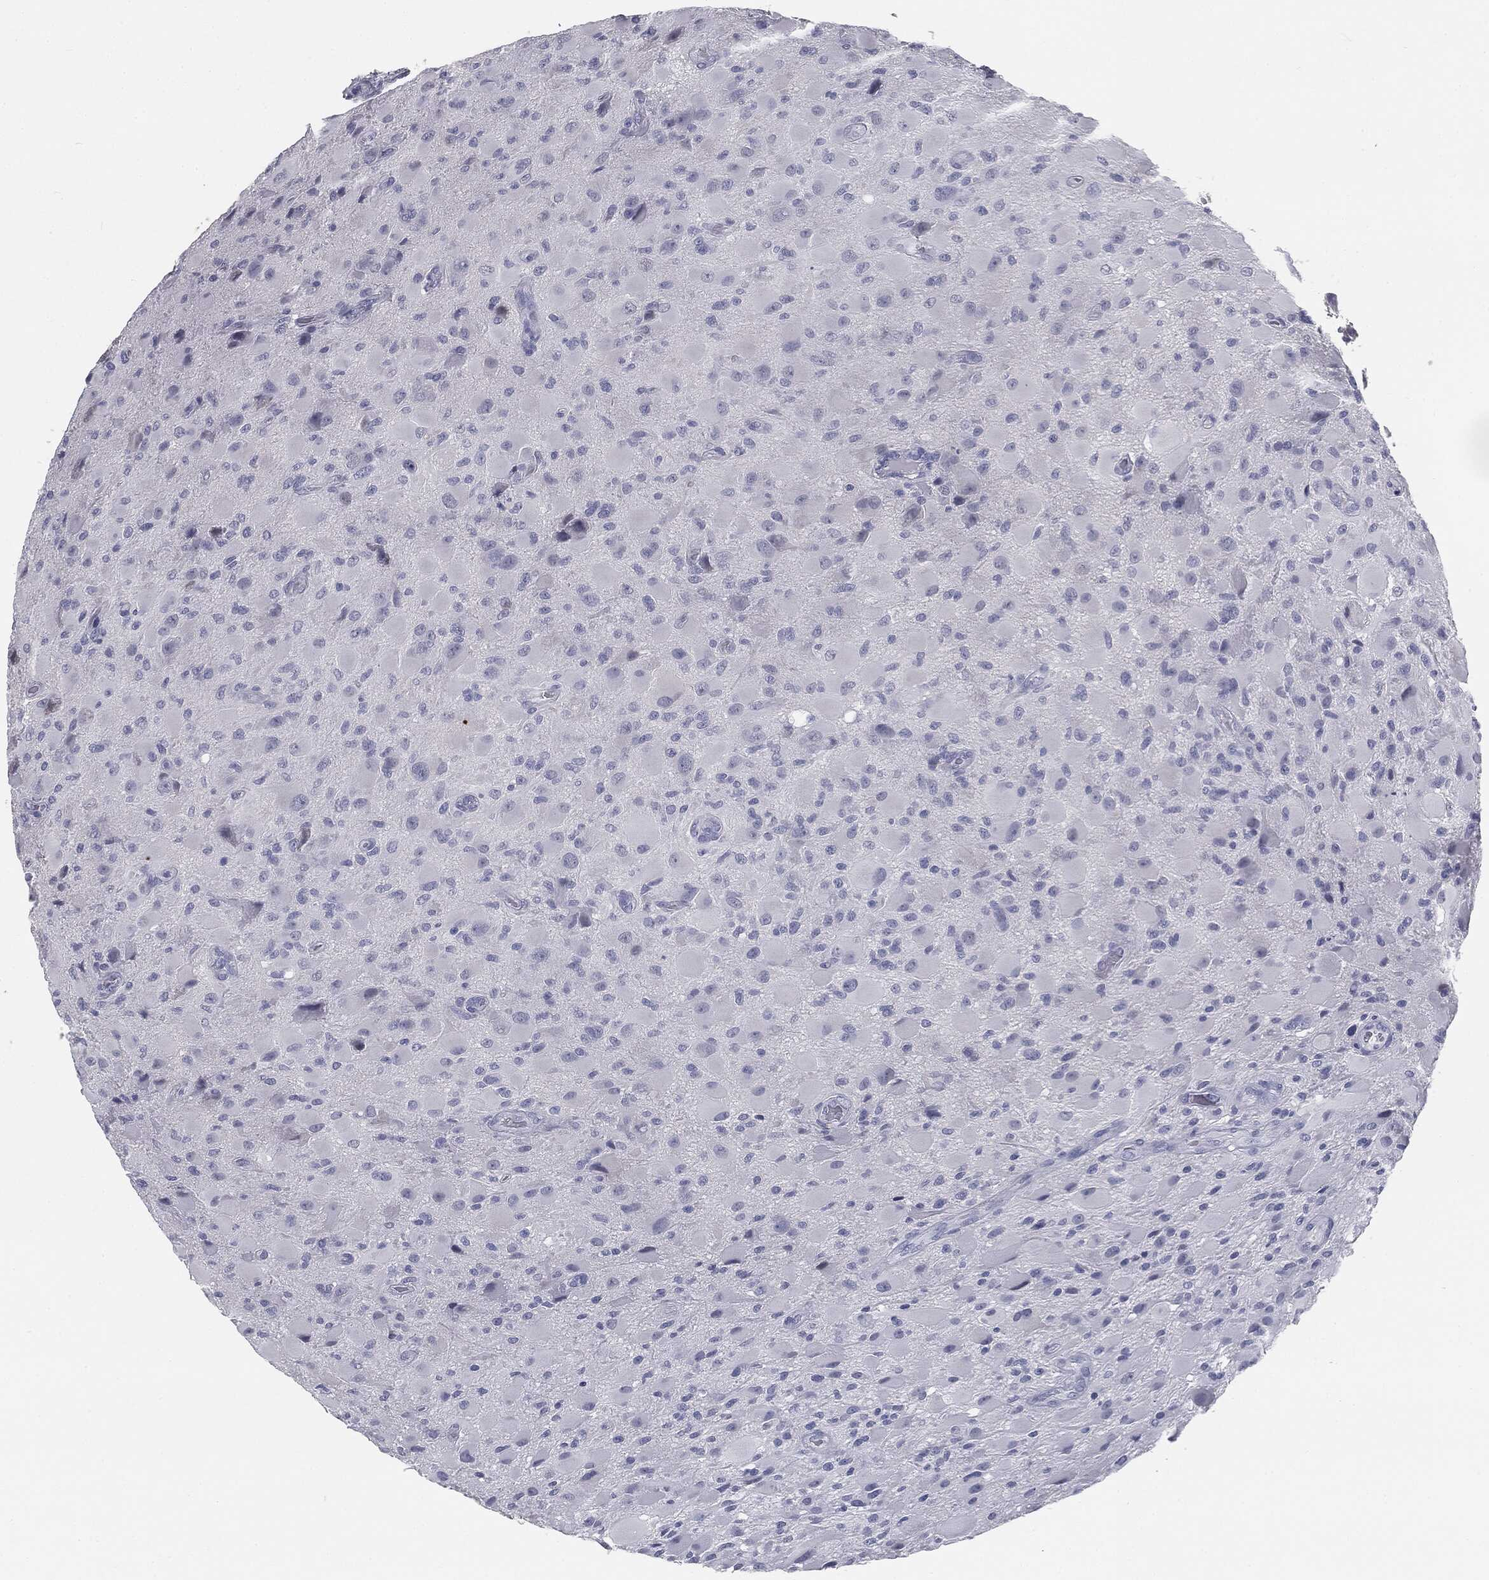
{"staining": {"intensity": "negative", "quantity": "none", "location": "none"}, "tissue": "glioma", "cell_type": "Tumor cells", "image_type": "cancer", "snomed": [{"axis": "morphology", "description": "Glioma, malignant, High grade"}, {"axis": "topography", "description": "Cerebral cortex"}], "caption": "Immunohistochemical staining of human malignant glioma (high-grade) demonstrates no significant staining in tumor cells.", "gene": "MUC5AC", "patient": {"sex": "male", "age": 35}}